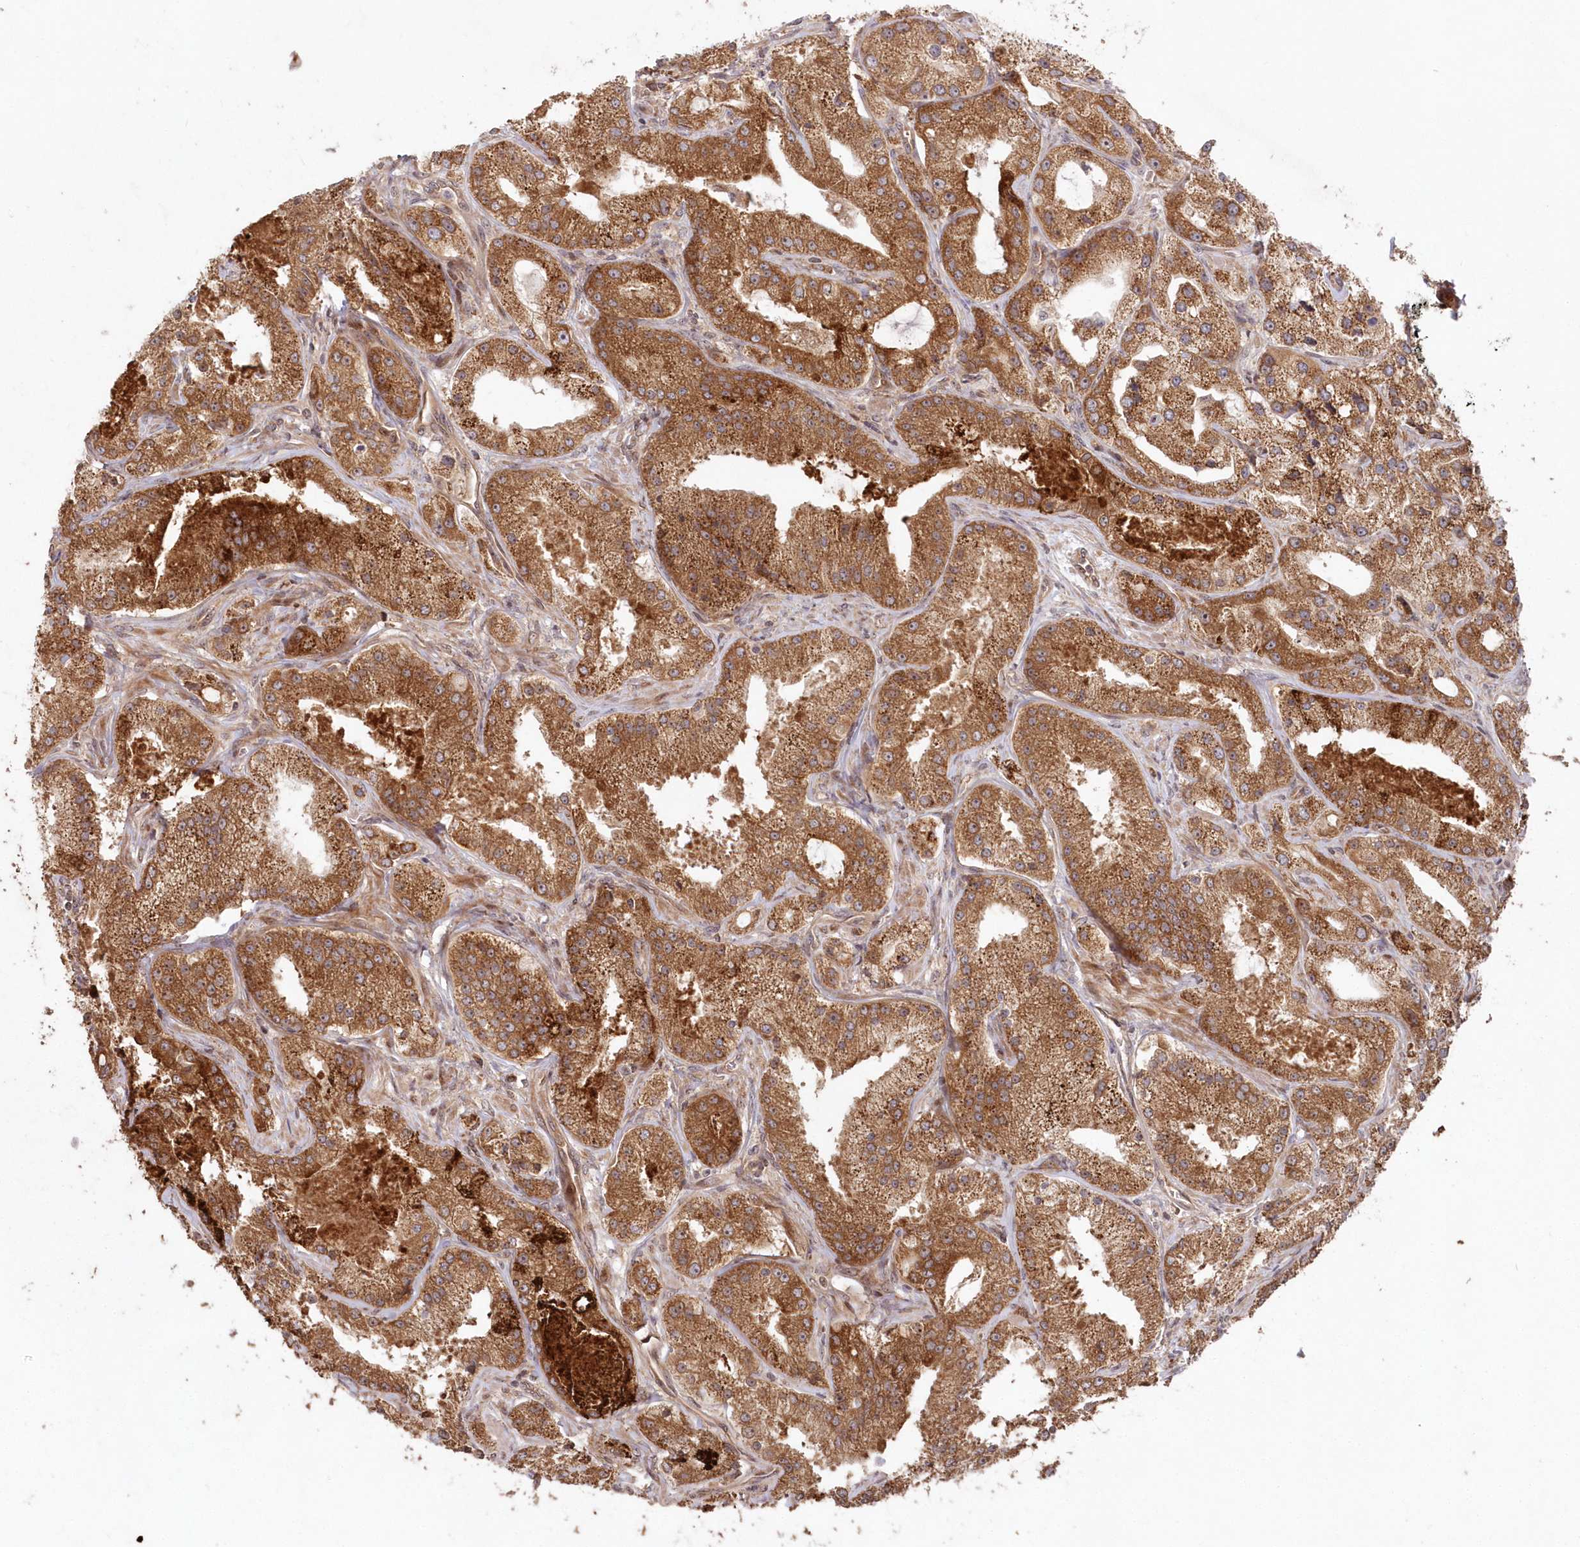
{"staining": {"intensity": "moderate", "quantity": ">75%", "location": "cytoplasmic/membranous"}, "tissue": "prostate cancer", "cell_type": "Tumor cells", "image_type": "cancer", "snomed": [{"axis": "morphology", "description": "Adenocarcinoma, Low grade"}, {"axis": "topography", "description": "Prostate"}], "caption": "Prostate cancer (adenocarcinoma (low-grade)) was stained to show a protein in brown. There is medium levels of moderate cytoplasmic/membranous expression in about >75% of tumor cells.", "gene": "SERINC1", "patient": {"sex": "male", "age": 69}}